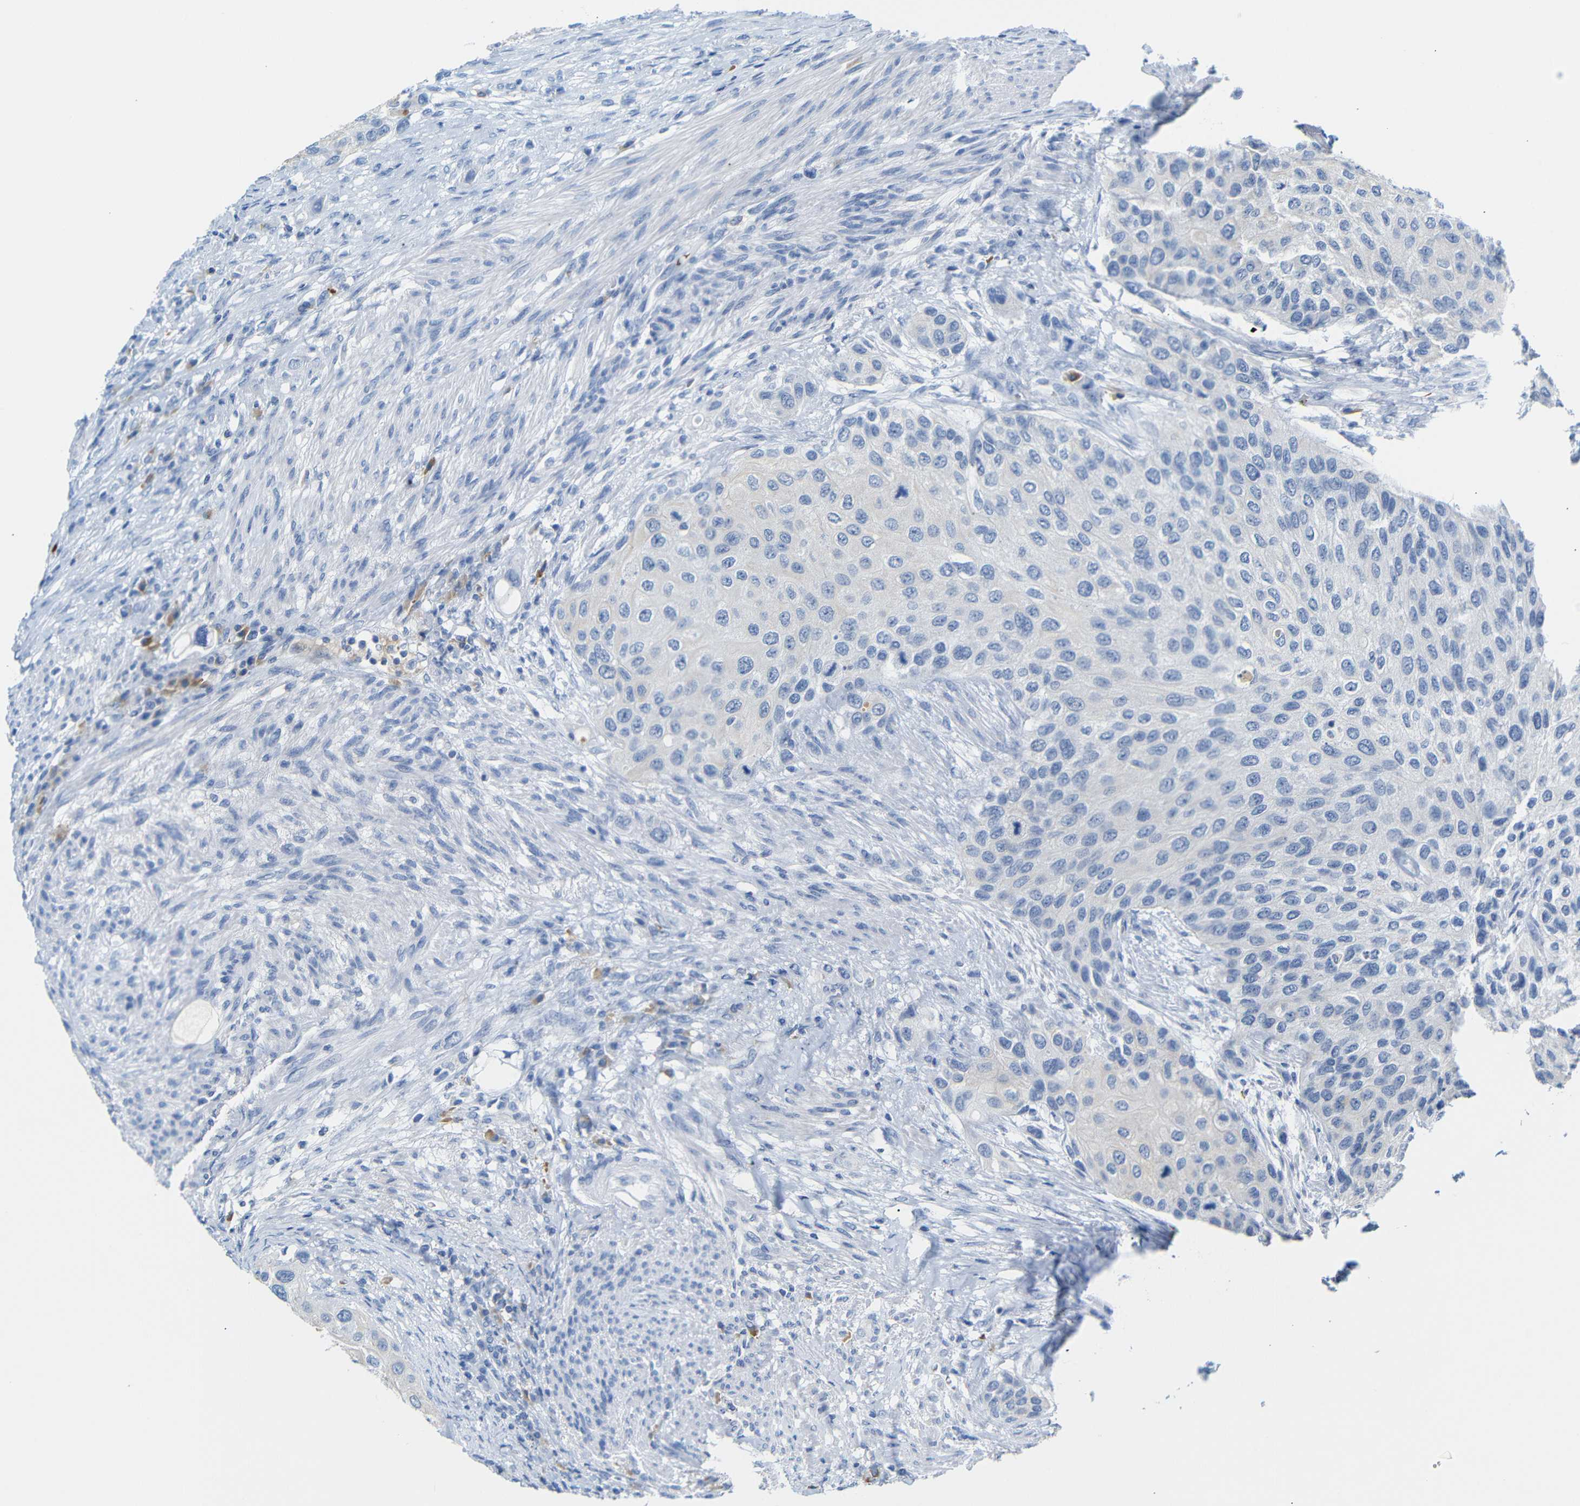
{"staining": {"intensity": "negative", "quantity": "none", "location": "none"}, "tissue": "urothelial cancer", "cell_type": "Tumor cells", "image_type": "cancer", "snomed": [{"axis": "morphology", "description": "Urothelial carcinoma, High grade"}, {"axis": "topography", "description": "Urinary bladder"}], "caption": "This is an immunohistochemistry photomicrograph of urothelial carcinoma (high-grade). There is no staining in tumor cells.", "gene": "ERVMER34-1", "patient": {"sex": "female", "age": 56}}